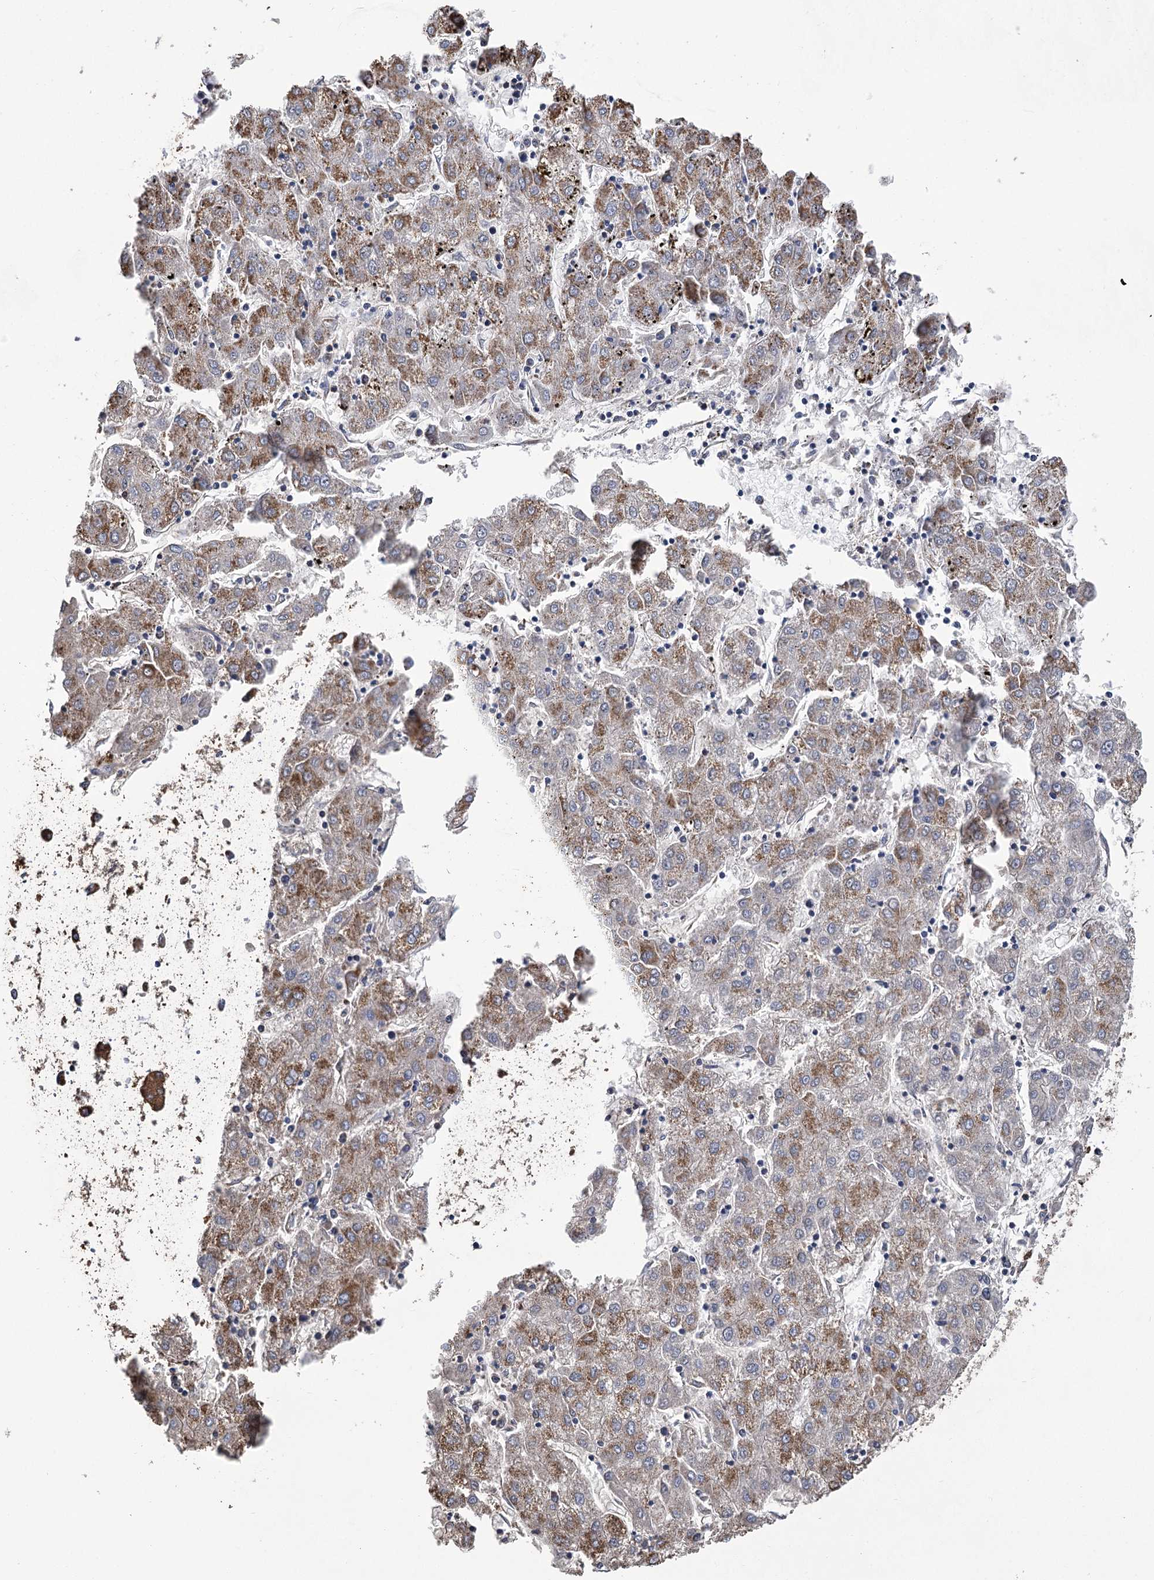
{"staining": {"intensity": "moderate", "quantity": ">75%", "location": "cytoplasmic/membranous"}, "tissue": "liver cancer", "cell_type": "Tumor cells", "image_type": "cancer", "snomed": [{"axis": "morphology", "description": "Carcinoma, Hepatocellular, NOS"}, {"axis": "topography", "description": "Liver"}], "caption": "This image displays liver cancer stained with immunohistochemistry to label a protein in brown. The cytoplasmic/membranous of tumor cells show moderate positivity for the protein. Nuclei are counter-stained blue.", "gene": "CCDC73", "patient": {"sex": "male", "age": 72}}